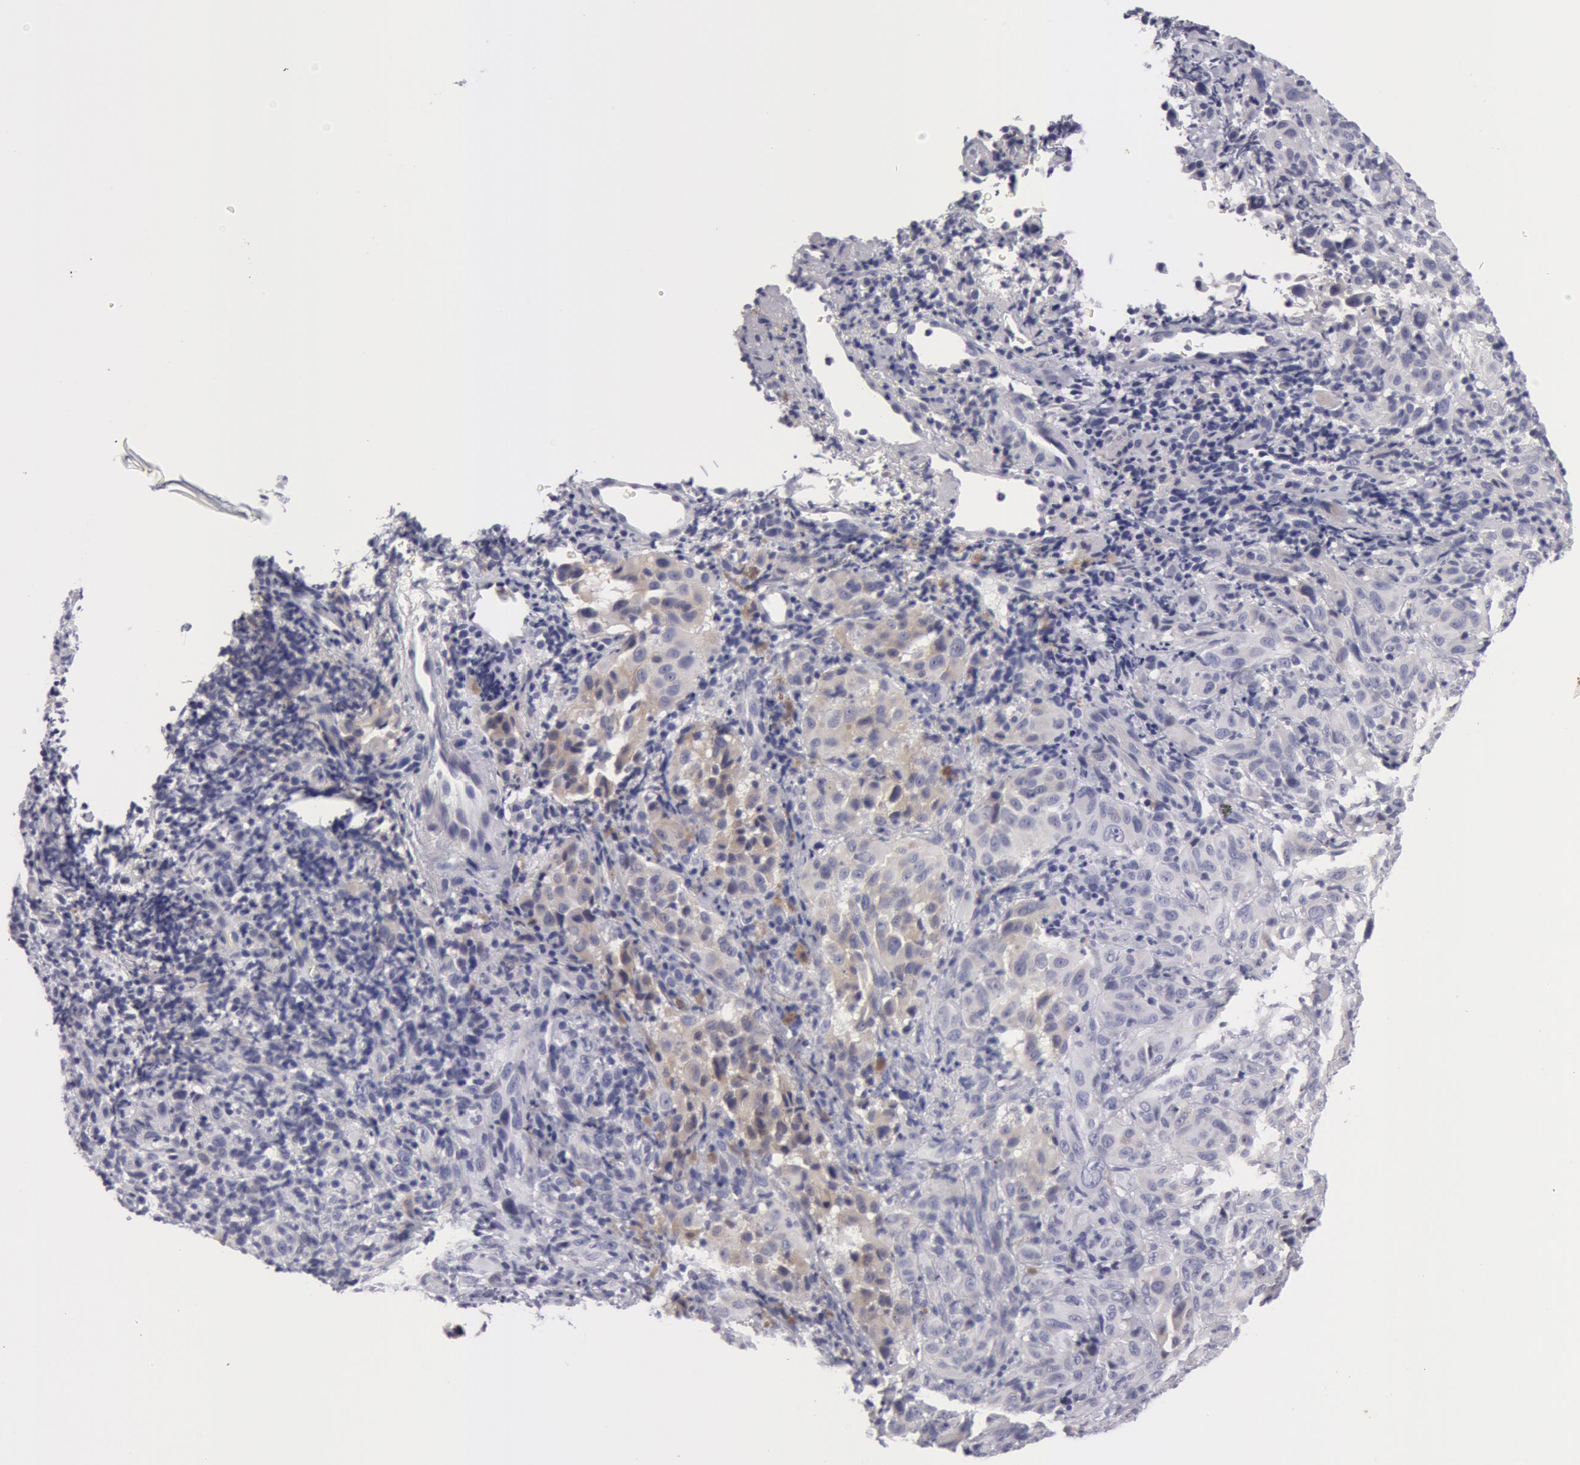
{"staining": {"intensity": "negative", "quantity": "none", "location": "none"}, "tissue": "melanoma", "cell_type": "Tumor cells", "image_type": "cancer", "snomed": [{"axis": "morphology", "description": "Malignant melanoma, NOS"}, {"axis": "topography", "description": "Skin"}], "caption": "Melanoma stained for a protein using IHC shows no expression tumor cells.", "gene": "NLGN4X", "patient": {"sex": "male", "age": 75}}